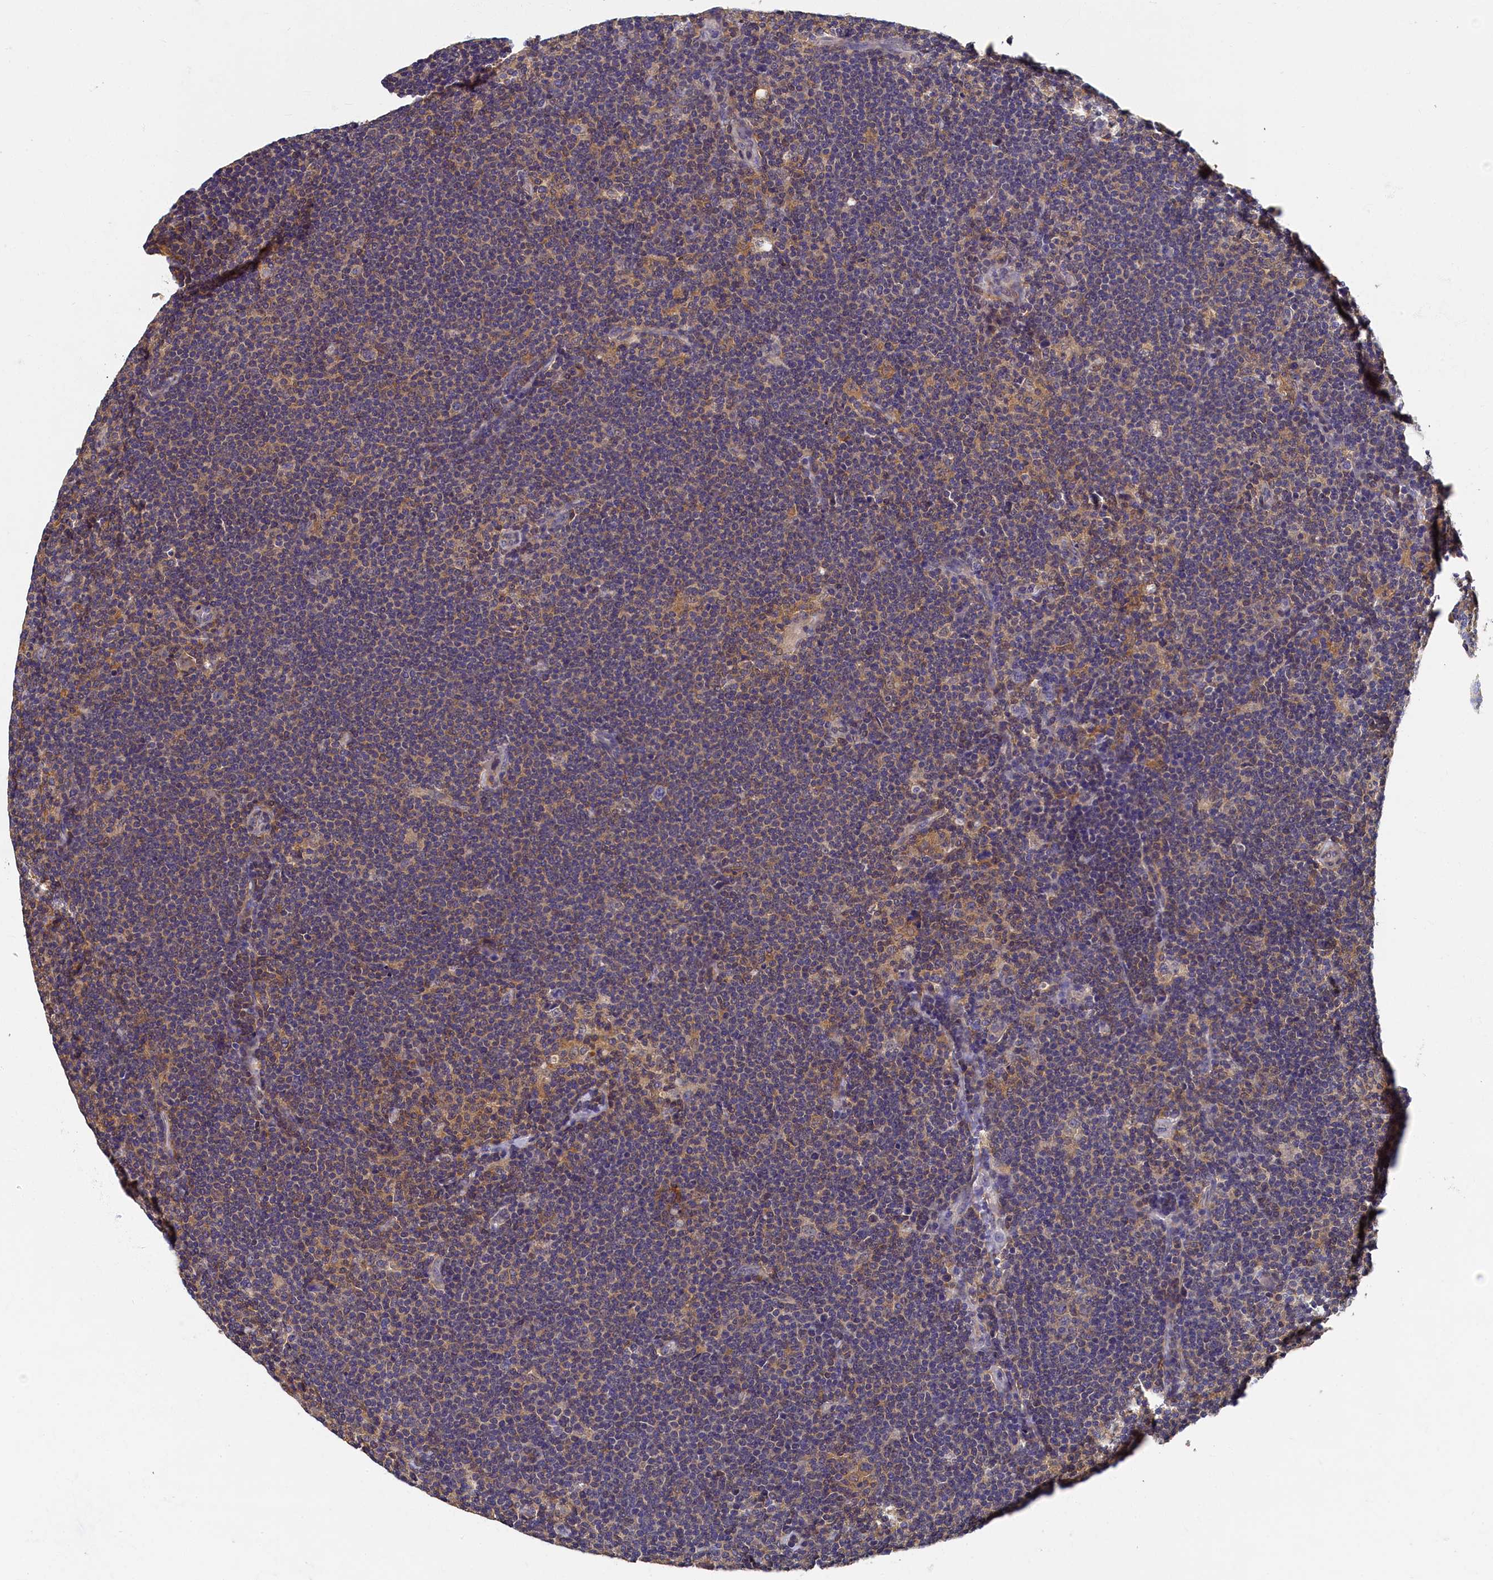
{"staining": {"intensity": "negative", "quantity": "none", "location": "none"}, "tissue": "lymphoma", "cell_type": "Tumor cells", "image_type": "cancer", "snomed": [{"axis": "morphology", "description": "Hodgkin's disease, NOS"}, {"axis": "topography", "description": "Lymph node"}], "caption": "Protein analysis of Hodgkin's disease exhibits no significant expression in tumor cells.", "gene": "TBCB", "patient": {"sex": "female", "age": 57}}